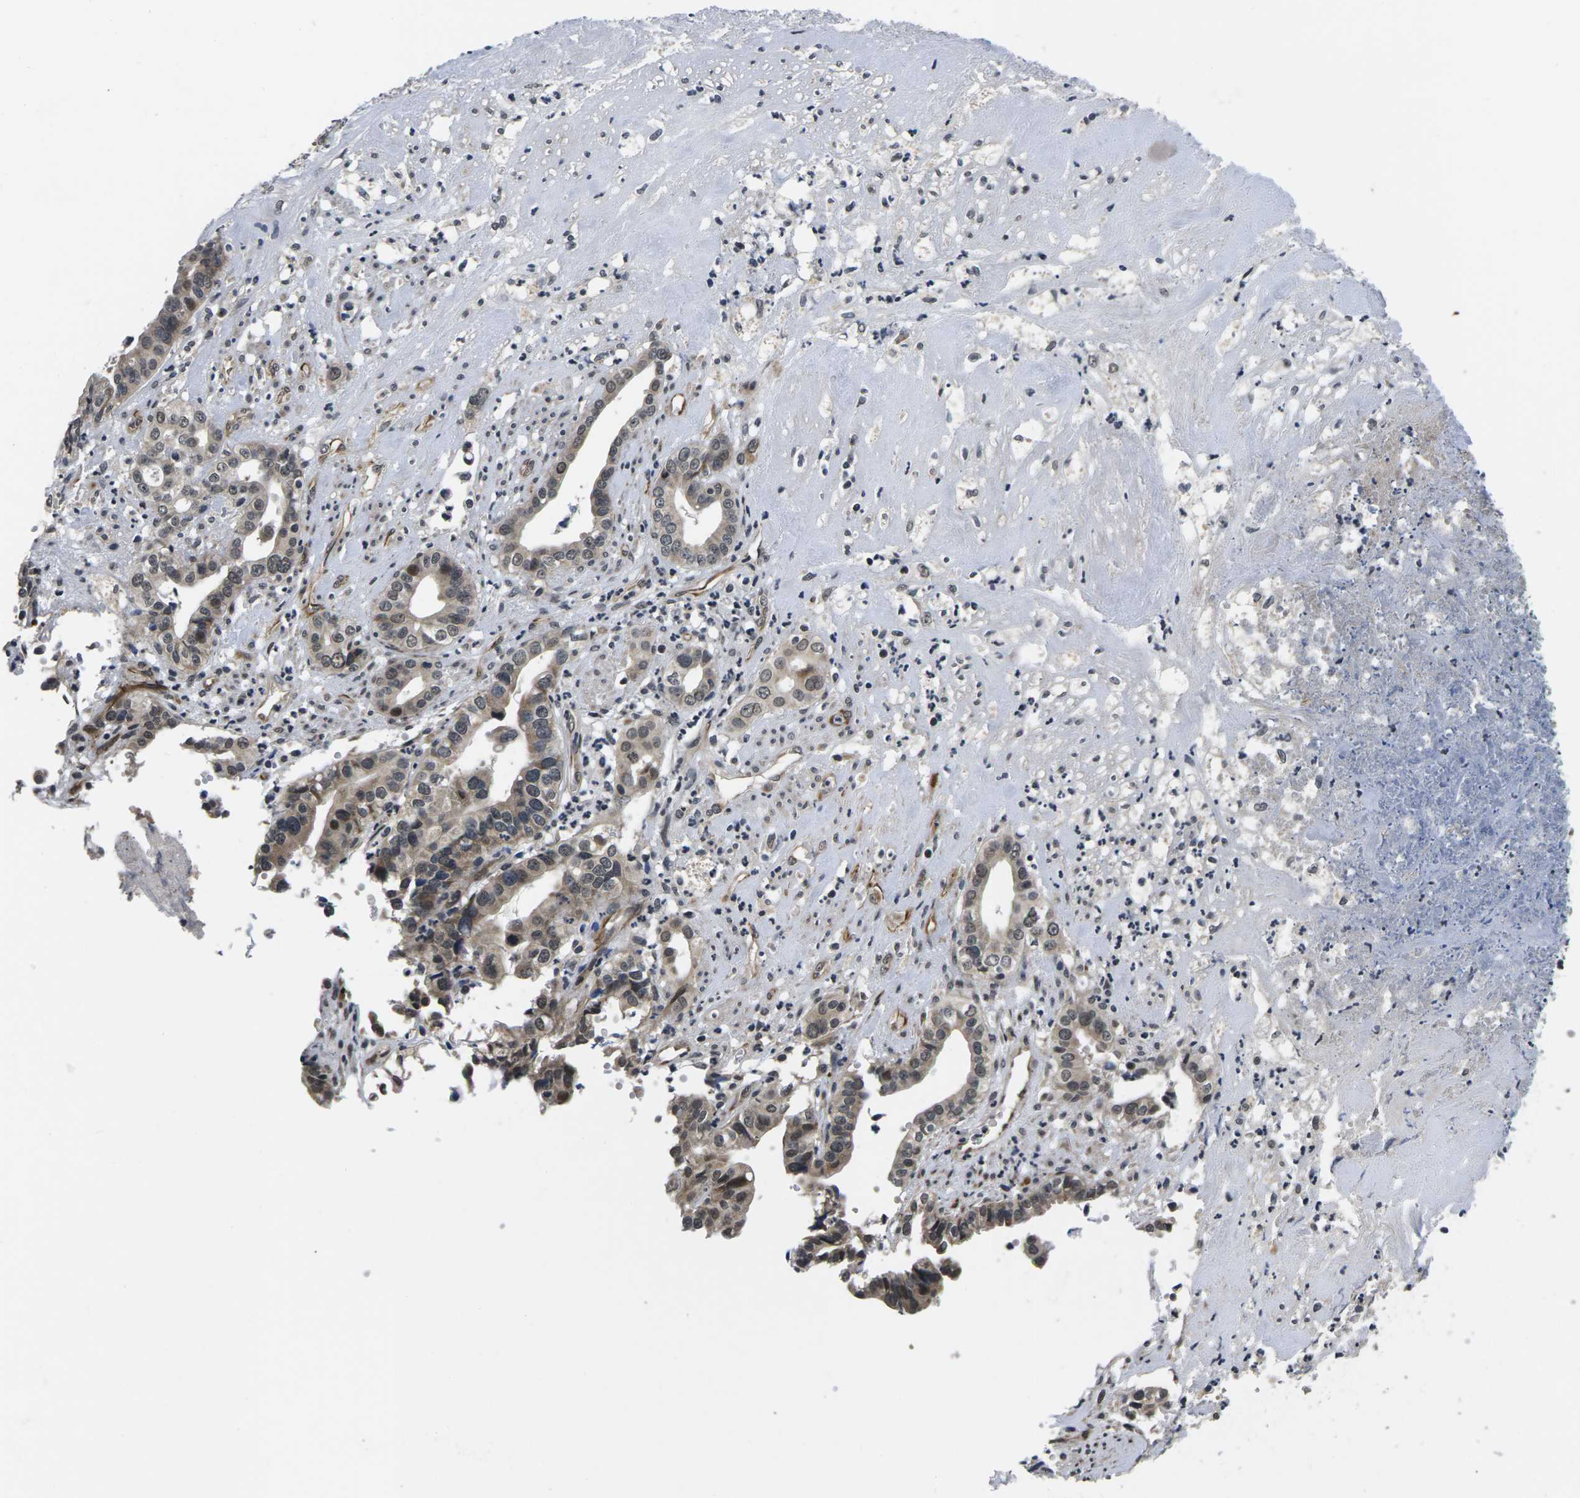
{"staining": {"intensity": "weak", "quantity": ">75%", "location": "cytoplasmic/membranous,nuclear"}, "tissue": "liver cancer", "cell_type": "Tumor cells", "image_type": "cancer", "snomed": [{"axis": "morphology", "description": "Cholangiocarcinoma"}, {"axis": "topography", "description": "Liver"}], "caption": "This is an image of immunohistochemistry (IHC) staining of liver cholangiocarcinoma, which shows weak staining in the cytoplasmic/membranous and nuclear of tumor cells.", "gene": "CCNE1", "patient": {"sex": "female", "age": 61}}